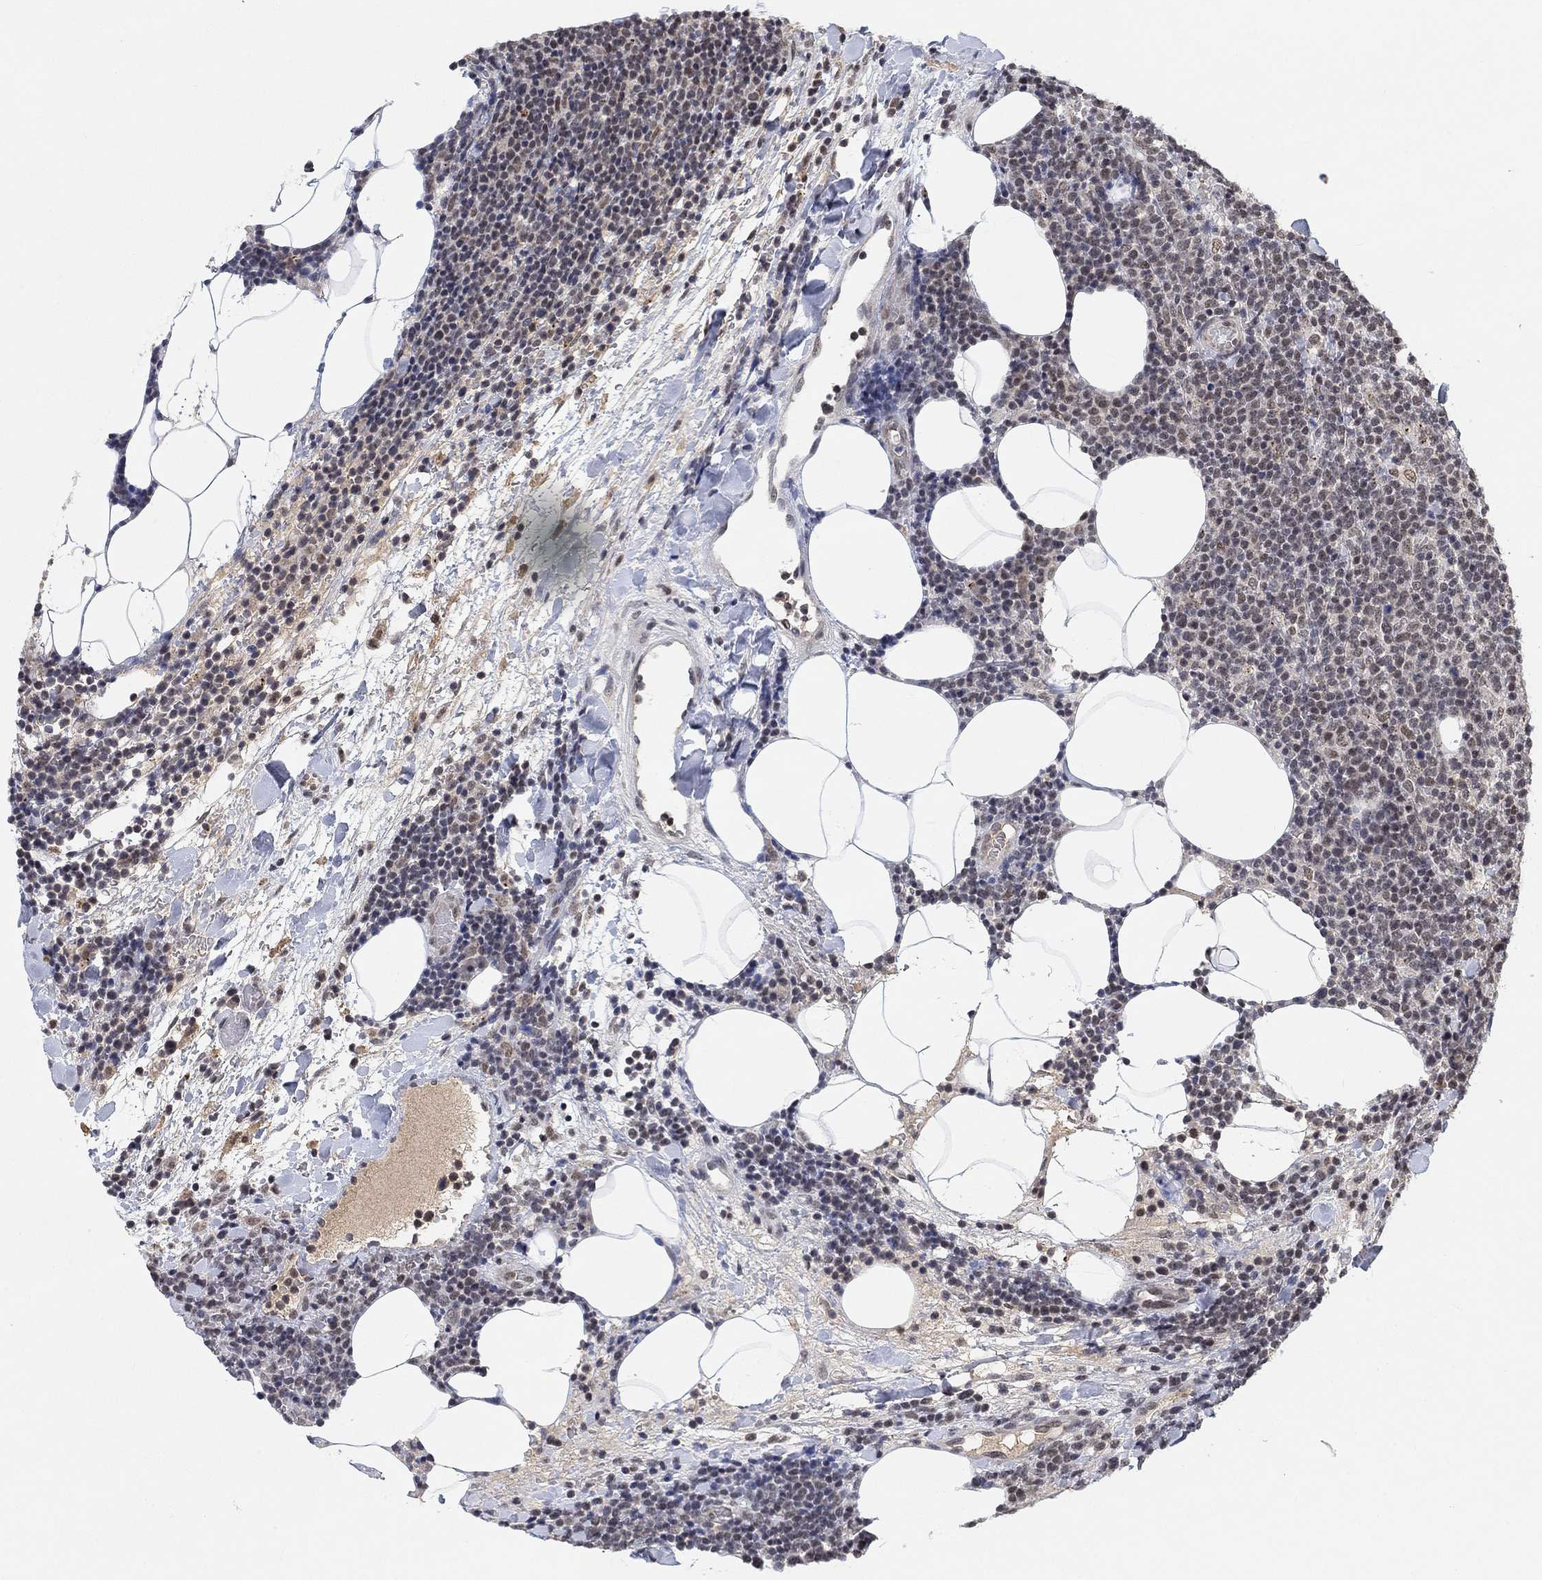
{"staining": {"intensity": "negative", "quantity": "none", "location": "none"}, "tissue": "lymphoma", "cell_type": "Tumor cells", "image_type": "cancer", "snomed": [{"axis": "morphology", "description": "Malignant lymphoma, non-Hodgkin's type, High grade"}, {"axis": "topography", "description": "Lymph node"}], "caption": "The micrograph exhibits no significant staining in tumor cells of malignant lymphoma, non-Hodgkin's type (high-grade).", "gene": "THAP8", "patient": {"sex": "male", "age": 61}}